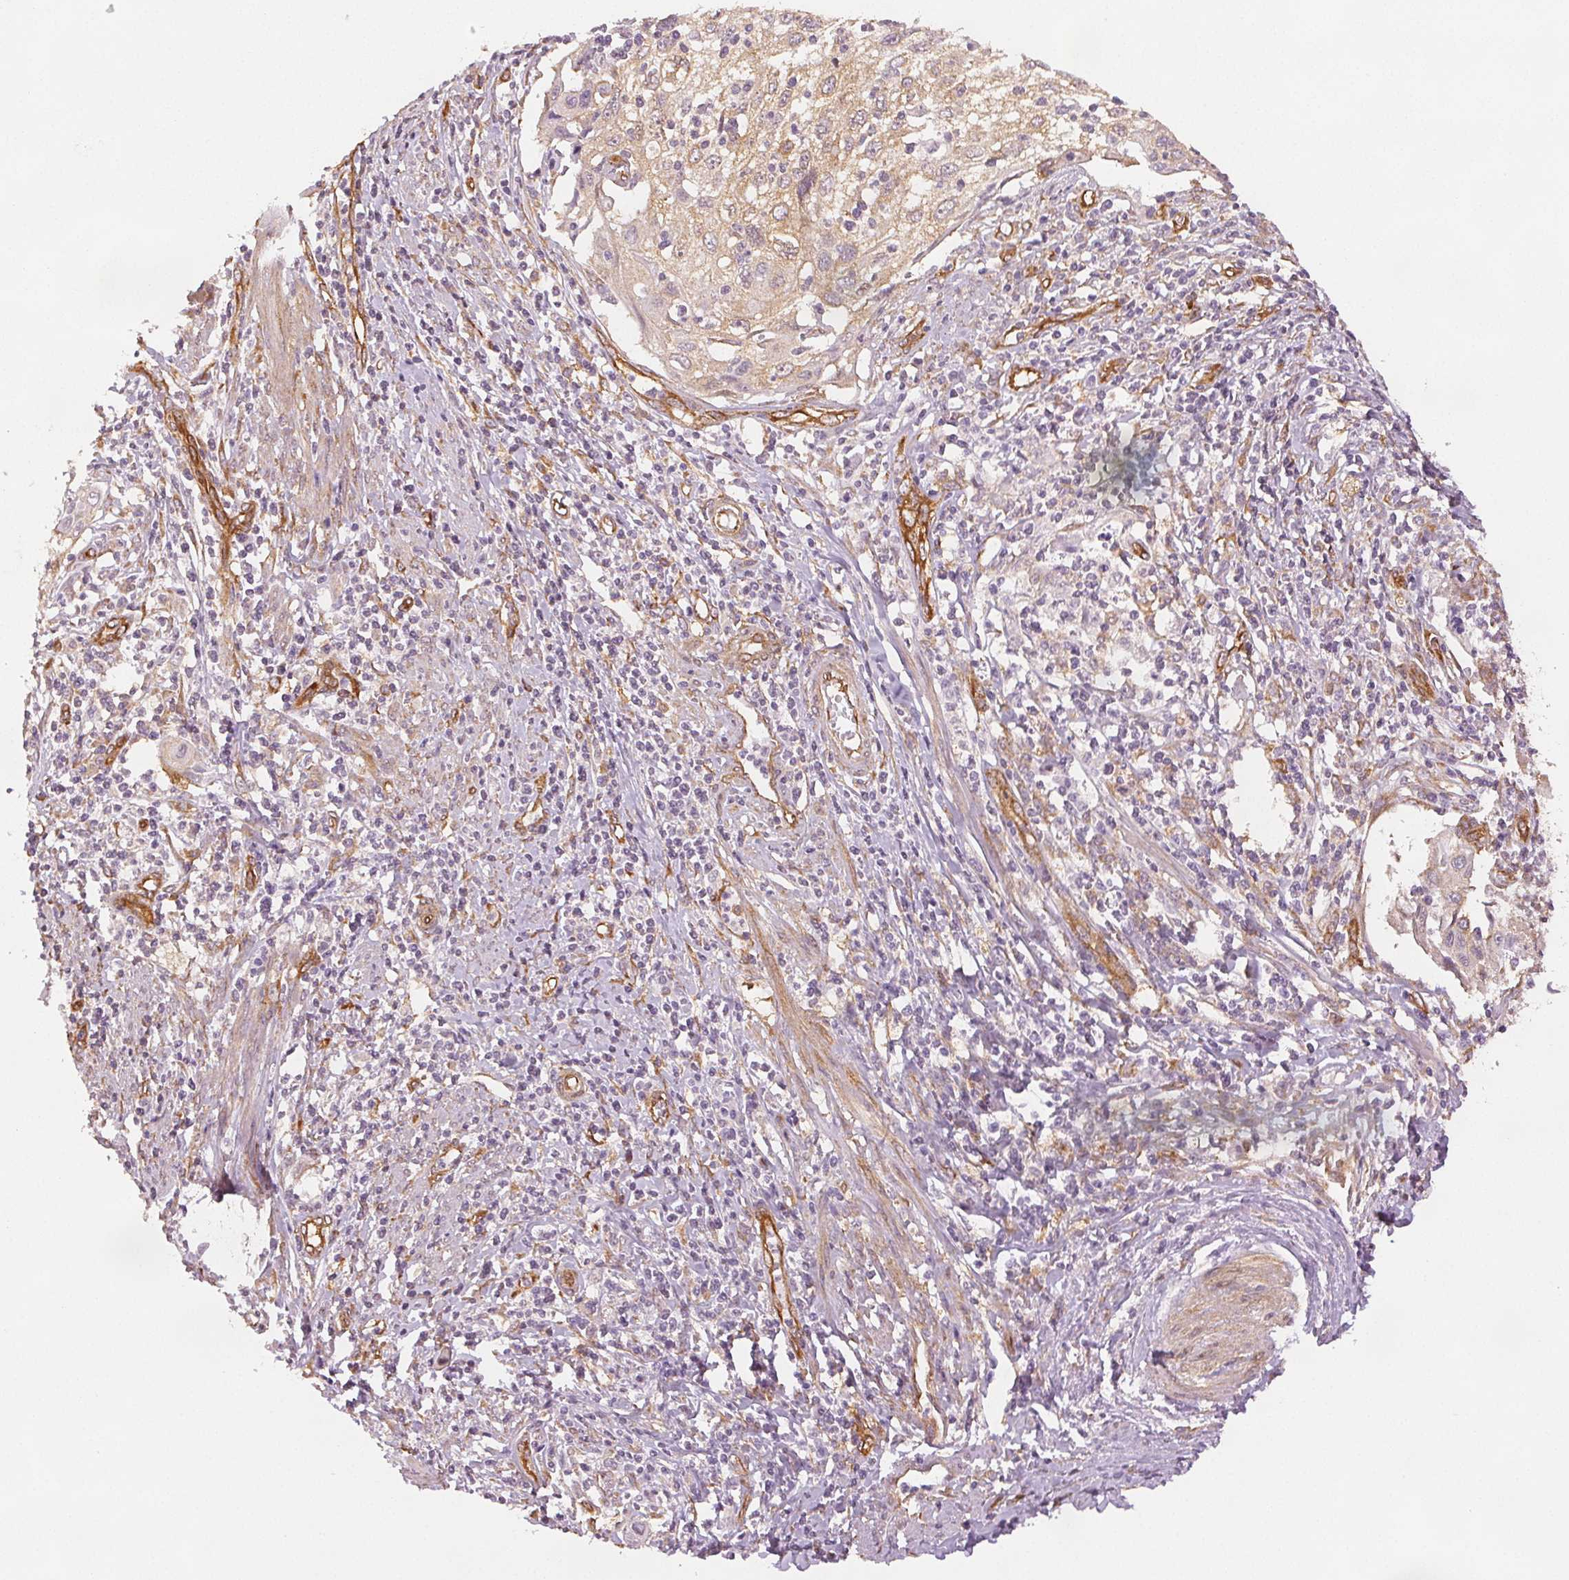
{"staining": {"intensity": "moderate", "quantity": "25%-75%", "location": "cytoplasmic/membranous"}, "tissue": "cervical cancer", "cell_type": "Tumor cells", "image_type": "cancer", "snomed": [{"axis": "morphology", "description": "Squamous cell carcinoma, NOS"}, {"axis": "topography", "description": "Cervix"}], "caption": "DAB immunohistochemical staining of human cervical squamous cell carcinoma demonstrates moderate cytoplasmic/membranous protein positivity in approximately 25%-75% of tumor cells. The protein is shown in brown color, while the nuclei are stained blue.", "gene": "DIAPH2", "patient": {"sex": "female", "age": 70}}